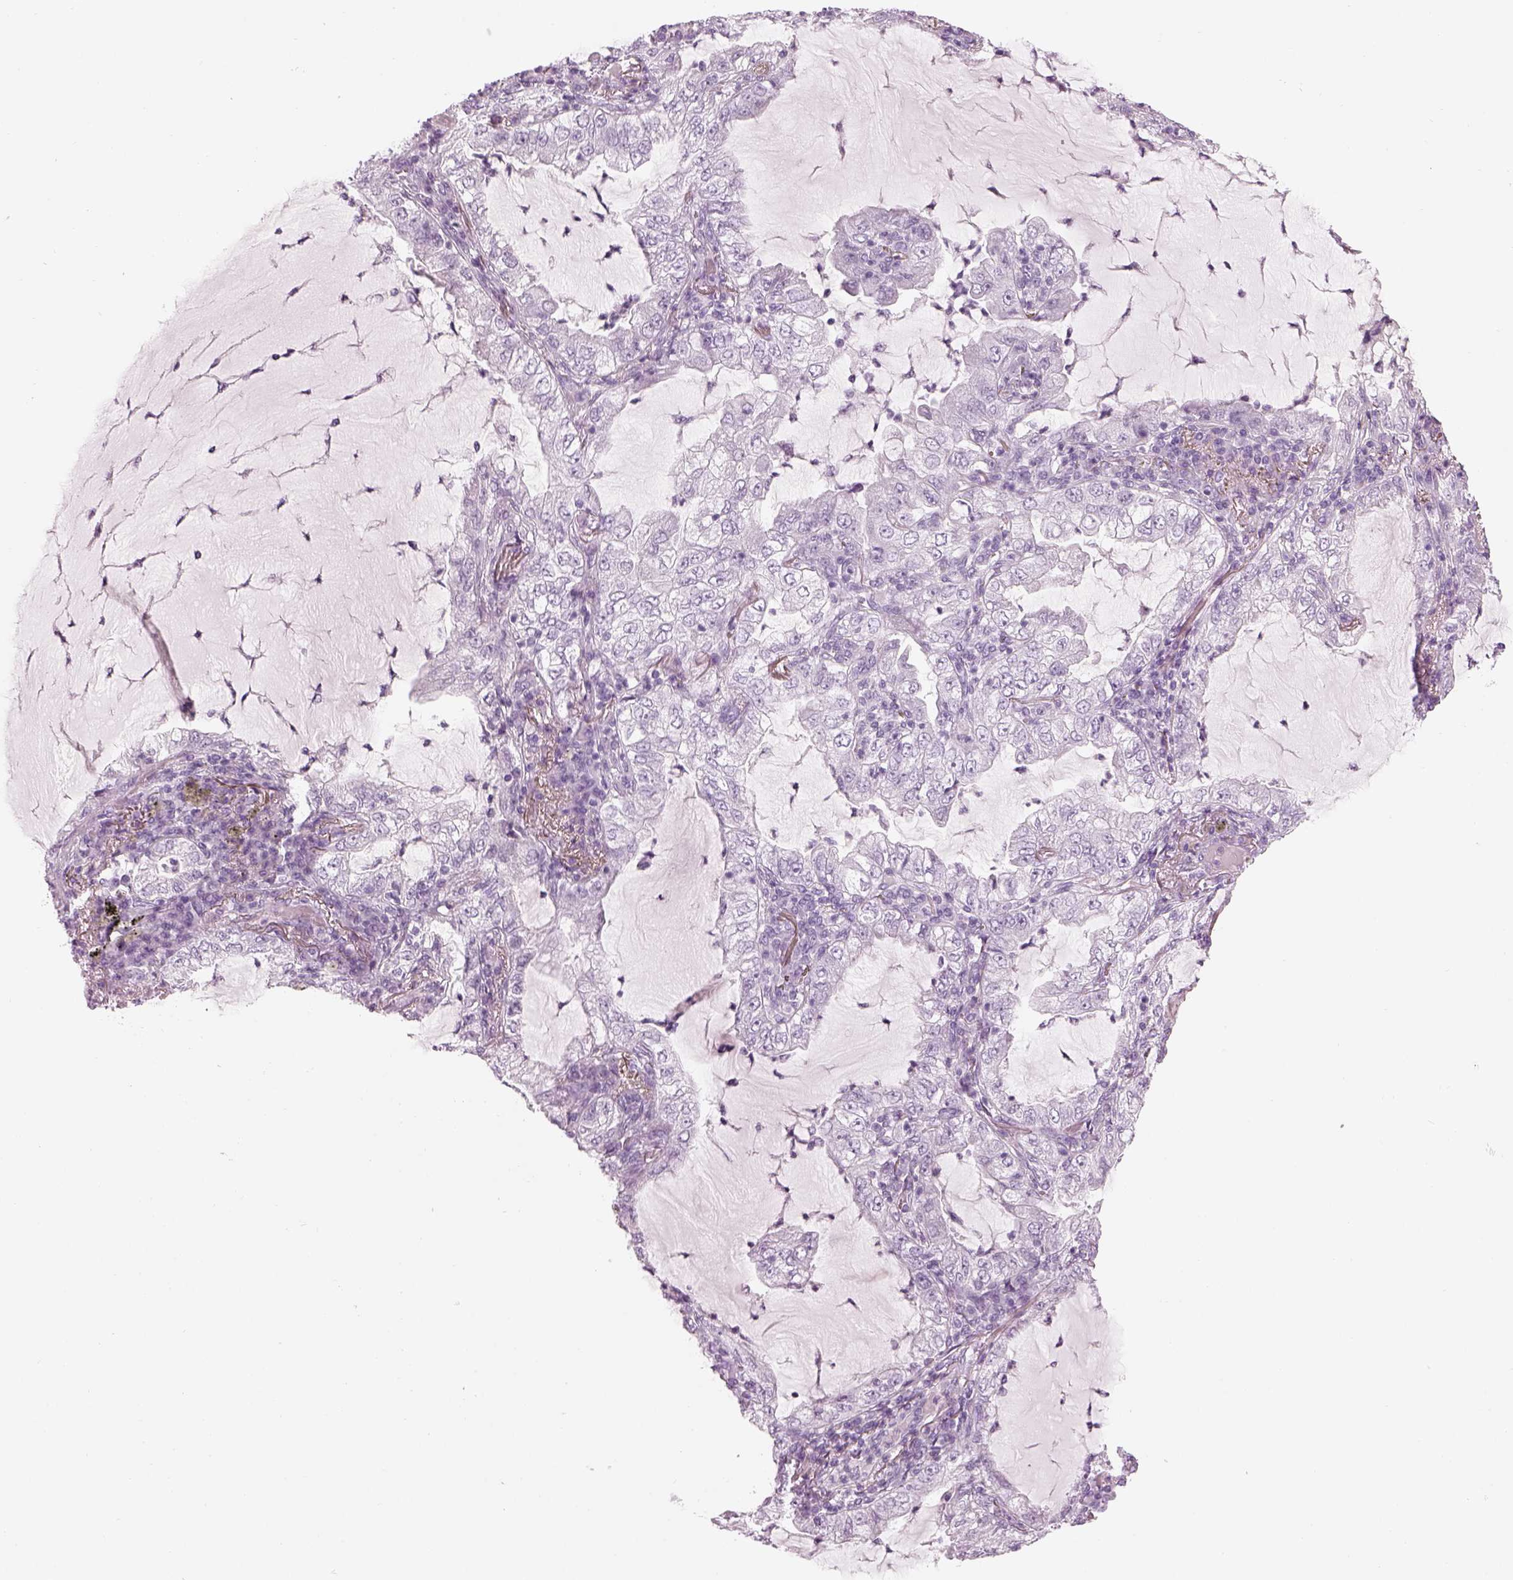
{"staining": {"intensity": "negative", "quantity": "none", "location": "none"}, "tissue": "lung cancer", "cell_type": "Tumor cells", "image_type": "cancer", "snomed": [{"axis": "morphology", "description": "Adenocarcinoma, NOS"}, {"axis": "topography", "description": "Lung"}], "caption": "DAB immunohistochemical staining of lung cancer displays no significant positivity in tumor cells.", "gene": "SAG", "patient": {"sex": "female", "age": 73}}